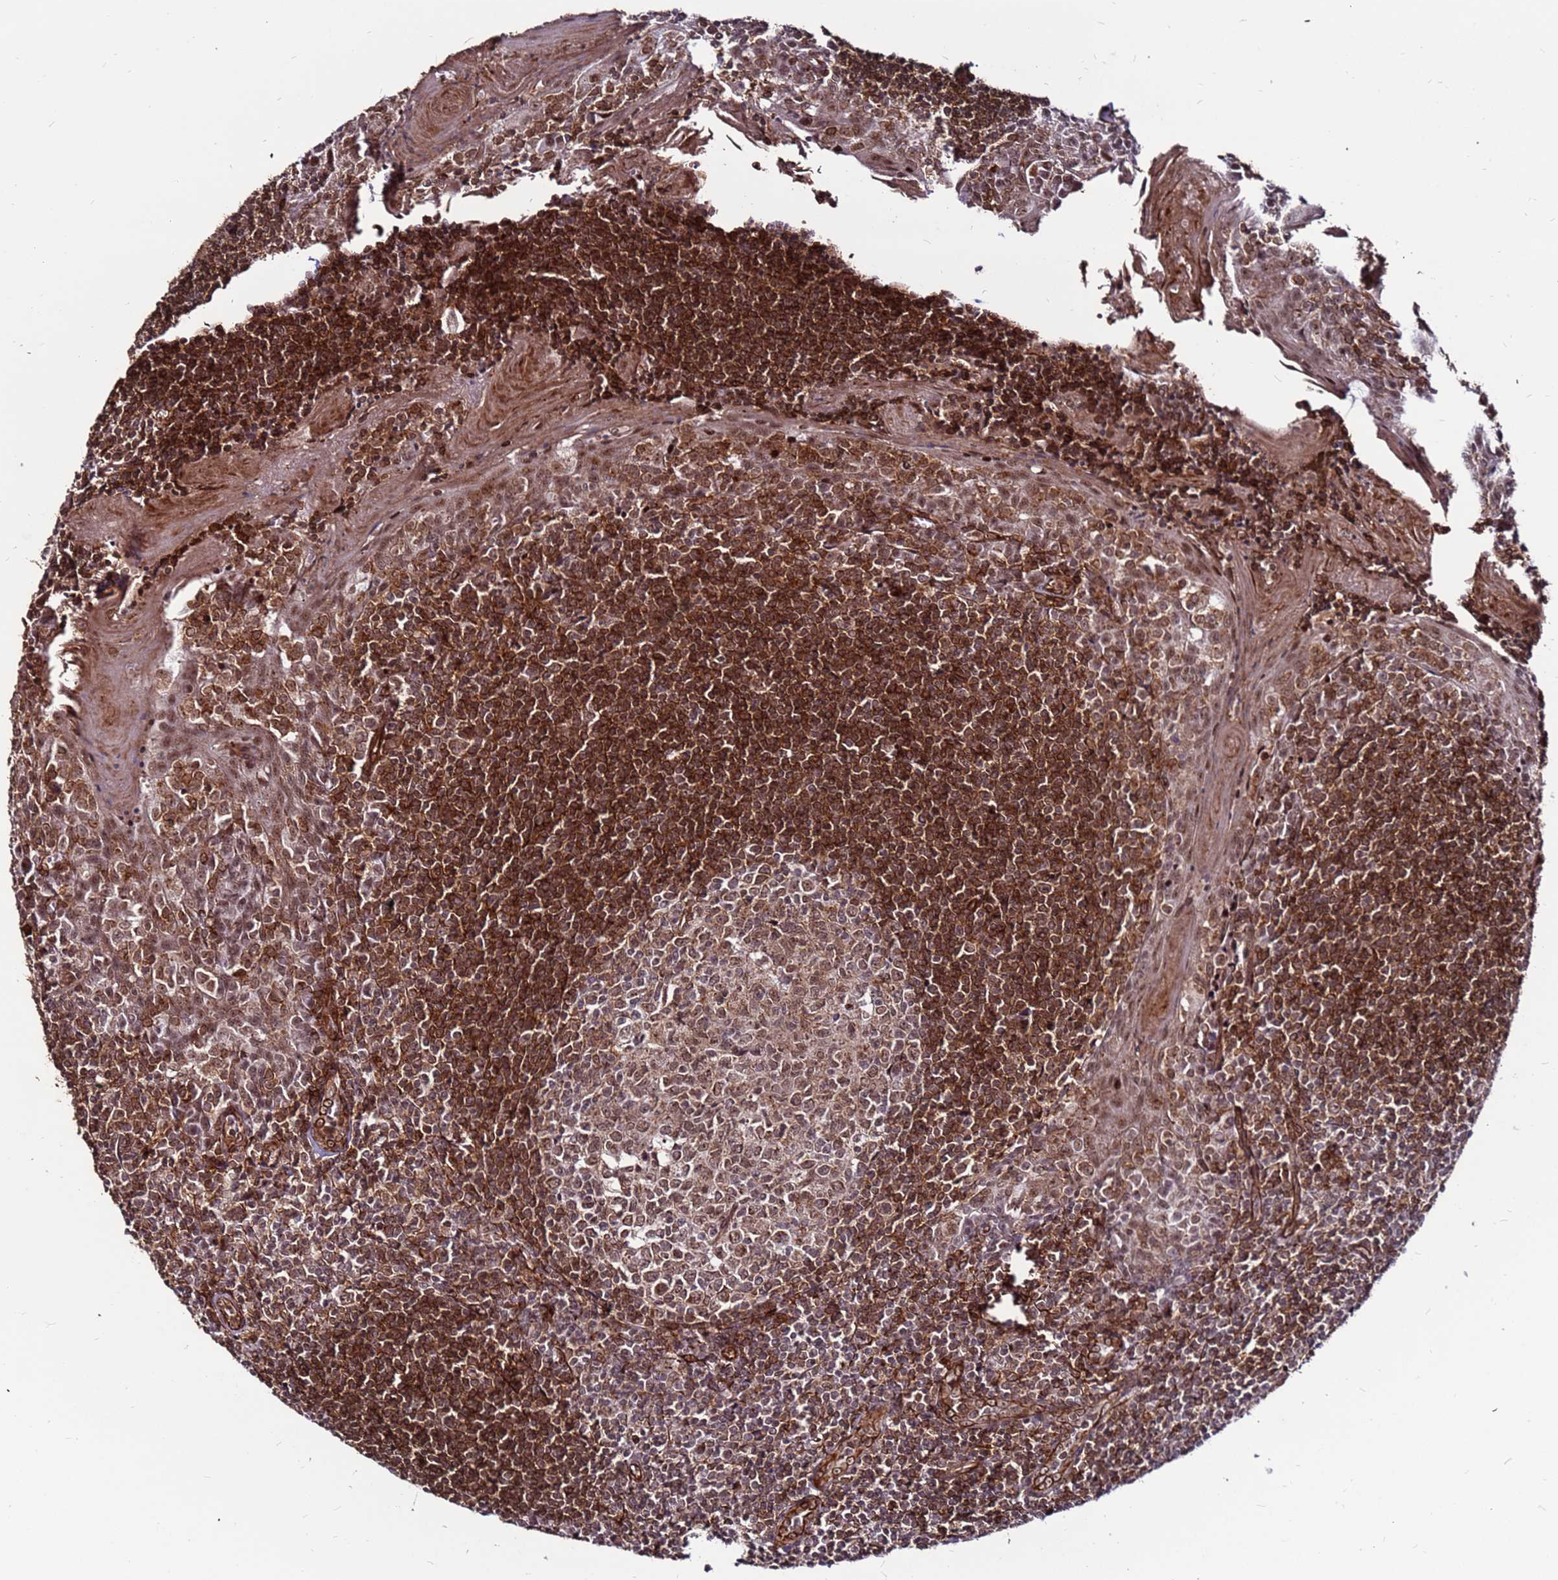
{"staining": {"intensity": "moderate", "quantity": ">75%", "location": "cytoplasmic/membranous,nuclear"}, "tissue": "tonsil", "cell_type": "Germinal center cells", "image_type": "normal", "snomed": [{"axis": "morphology", "description": "Normal tissue, NOS"}, {"axis": "topography", "description": "Tonsil"}], "caption": "This image reveals IHC staining of normal human tonsil, with medium moderate cytoplasmic/membranous,nuclear positivity in approximately >75% of germinal center cells.", "gene": "CLK3", "patient": {"sex": "male", "age": 27}}